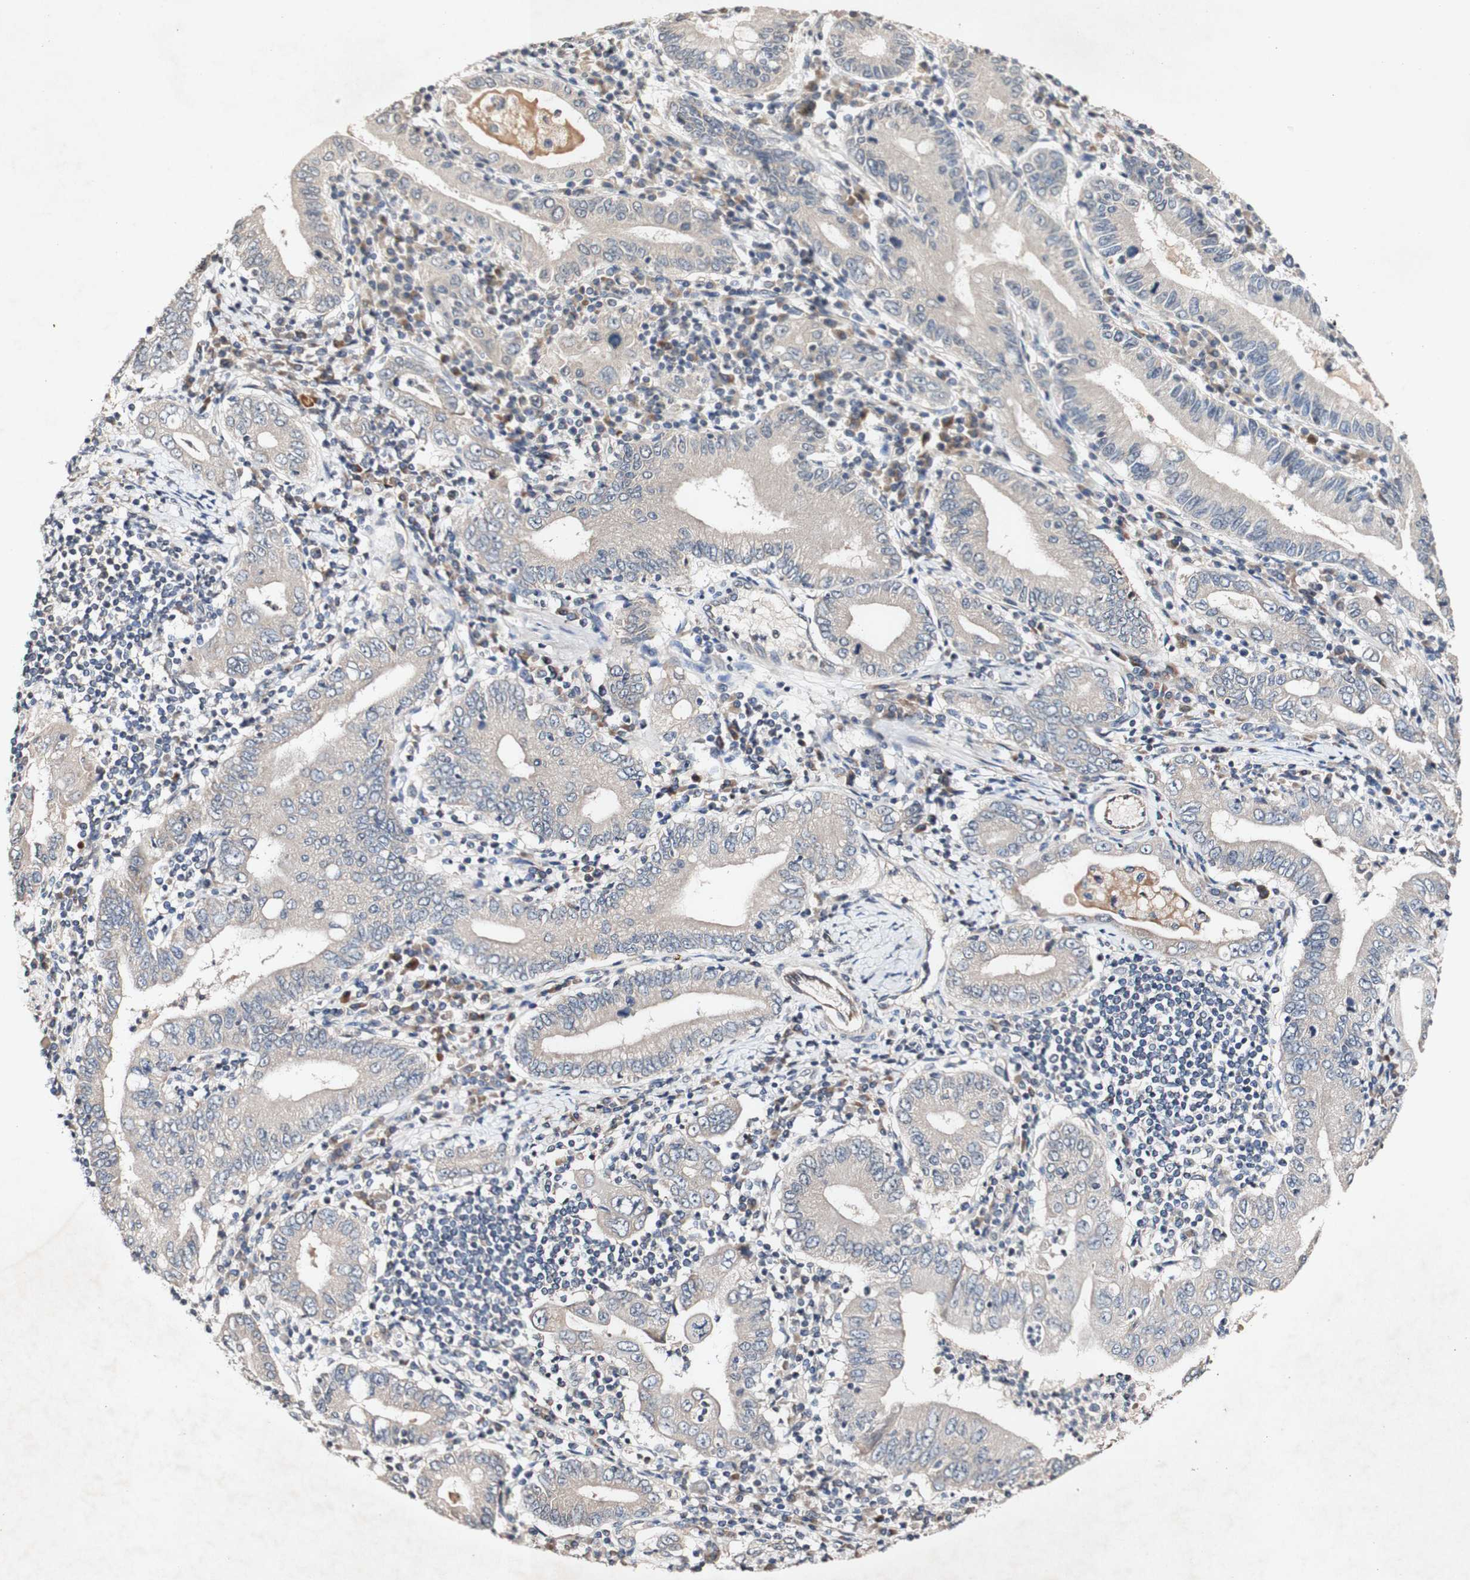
{"staining": {"intensity": "weak", "quantity": ">75%", "location": "cytoplasmic/membranous"}, "tissue": "stomach cancer", "cell_type": "Tumor cells", "image_type": "cancer", "snomed": [{"axis": "morphology", "description": "Normal tissue, NOS"}, {"axis": "morphology", "description": "Adenocarcinoma, NOS"}, {"axis": "topography", "description": "Esophagus"}, {"axis": "topography", "description": "Stomach, upper"}, {"axis": "topography", "description": "Peripheral nerve tissue"}], "caption": "Stomach cancer (adenocarcinoma) stained with a protein marker exhibits weak staining in tumor cells.", "gene": "PIN1", "patient": {"sex": "male", "age": 62}}